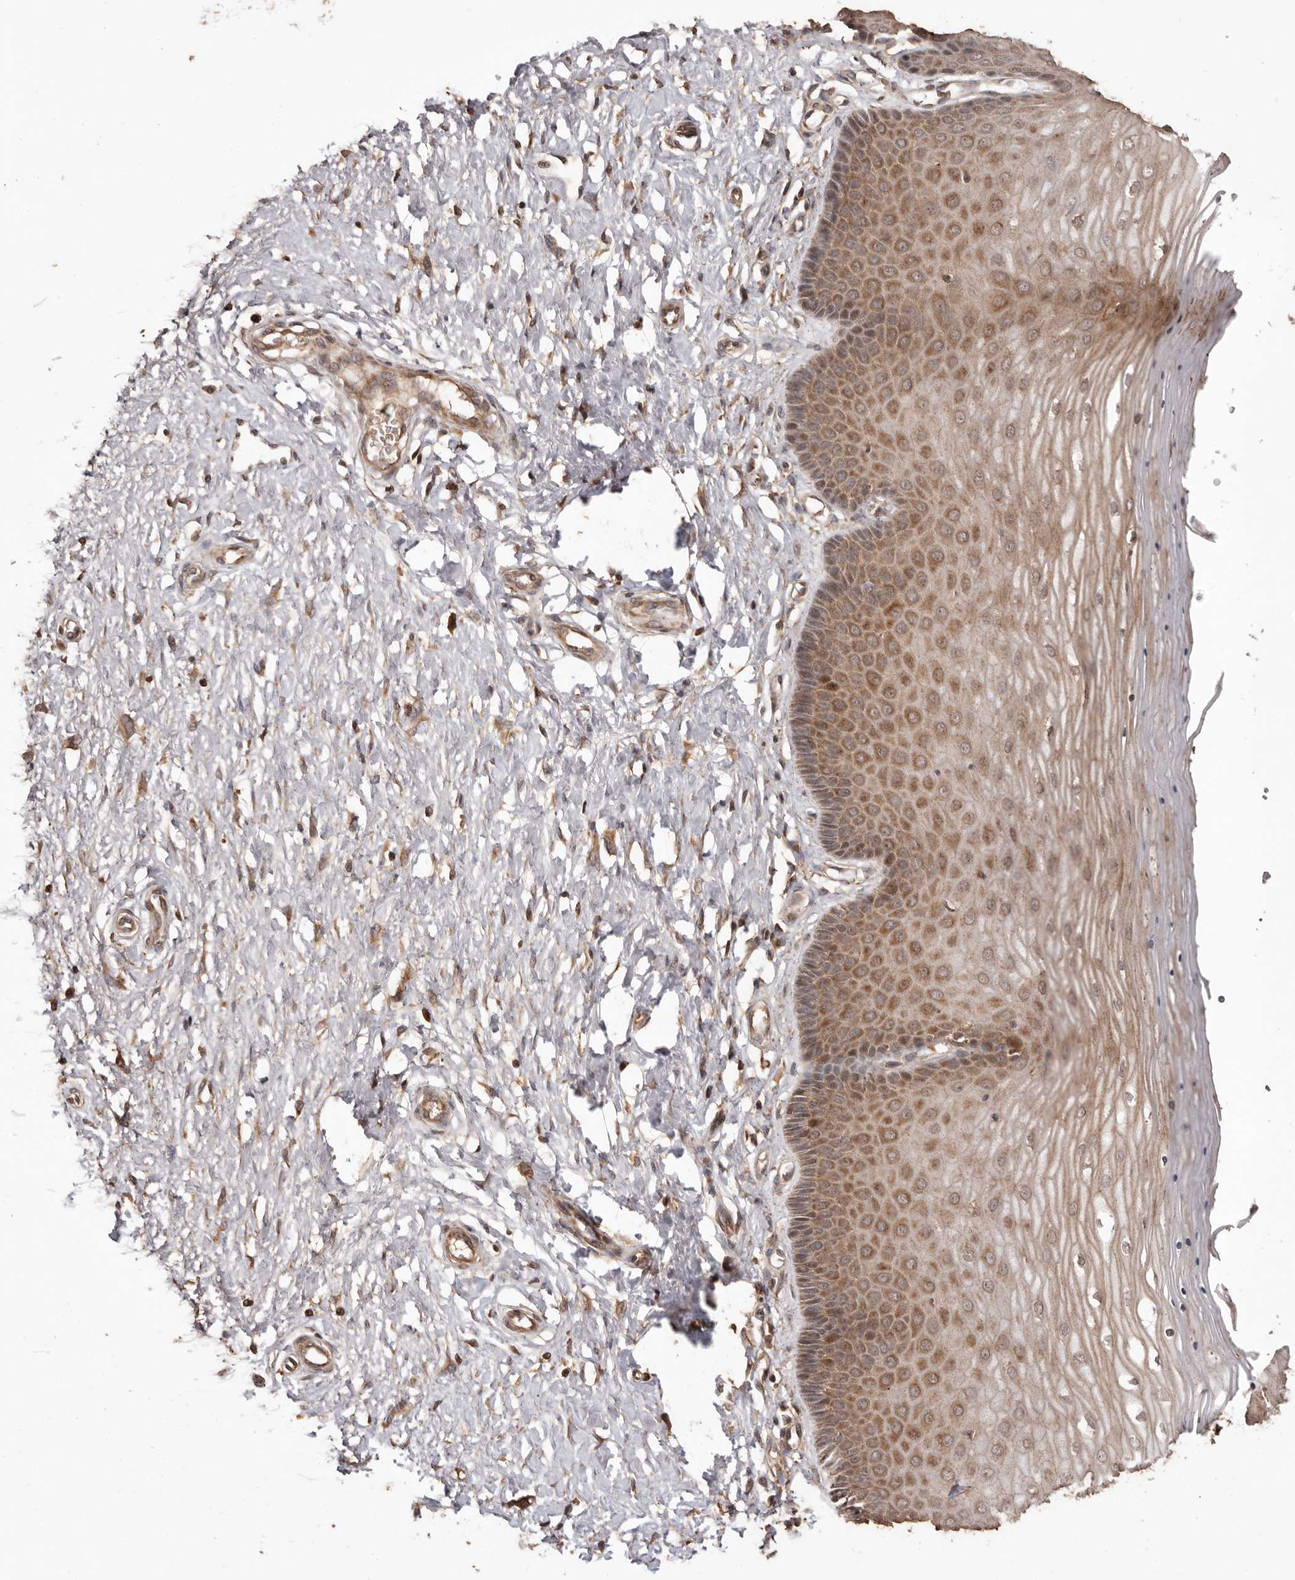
{"staining": {"intensity": "moderate", "quantity": "25%-75%", "location": "cytoplasmic/membranous"}, "tissue": "cervix", "cell_type": "Glandular cells", "image_type": "normal", "snomed": [{"axis": "morphology", "description": "Normal tissue, NOS"}, {"axis": "topography", "description": "Cervix"}], "caption": "Immunohistochemical staining of unremarkable human cervix demonstrates moderate cytoplasmic/membranous protein expression in about 25%-75% of glandular cells. The staining was performed using DAB to visualize the protein expression in brown, while the nuclei were stained in blue with hematoxylin (Magnification: 20x).", "gene": "RWDD1", "patient": {"sex": "female", "age": 55}}